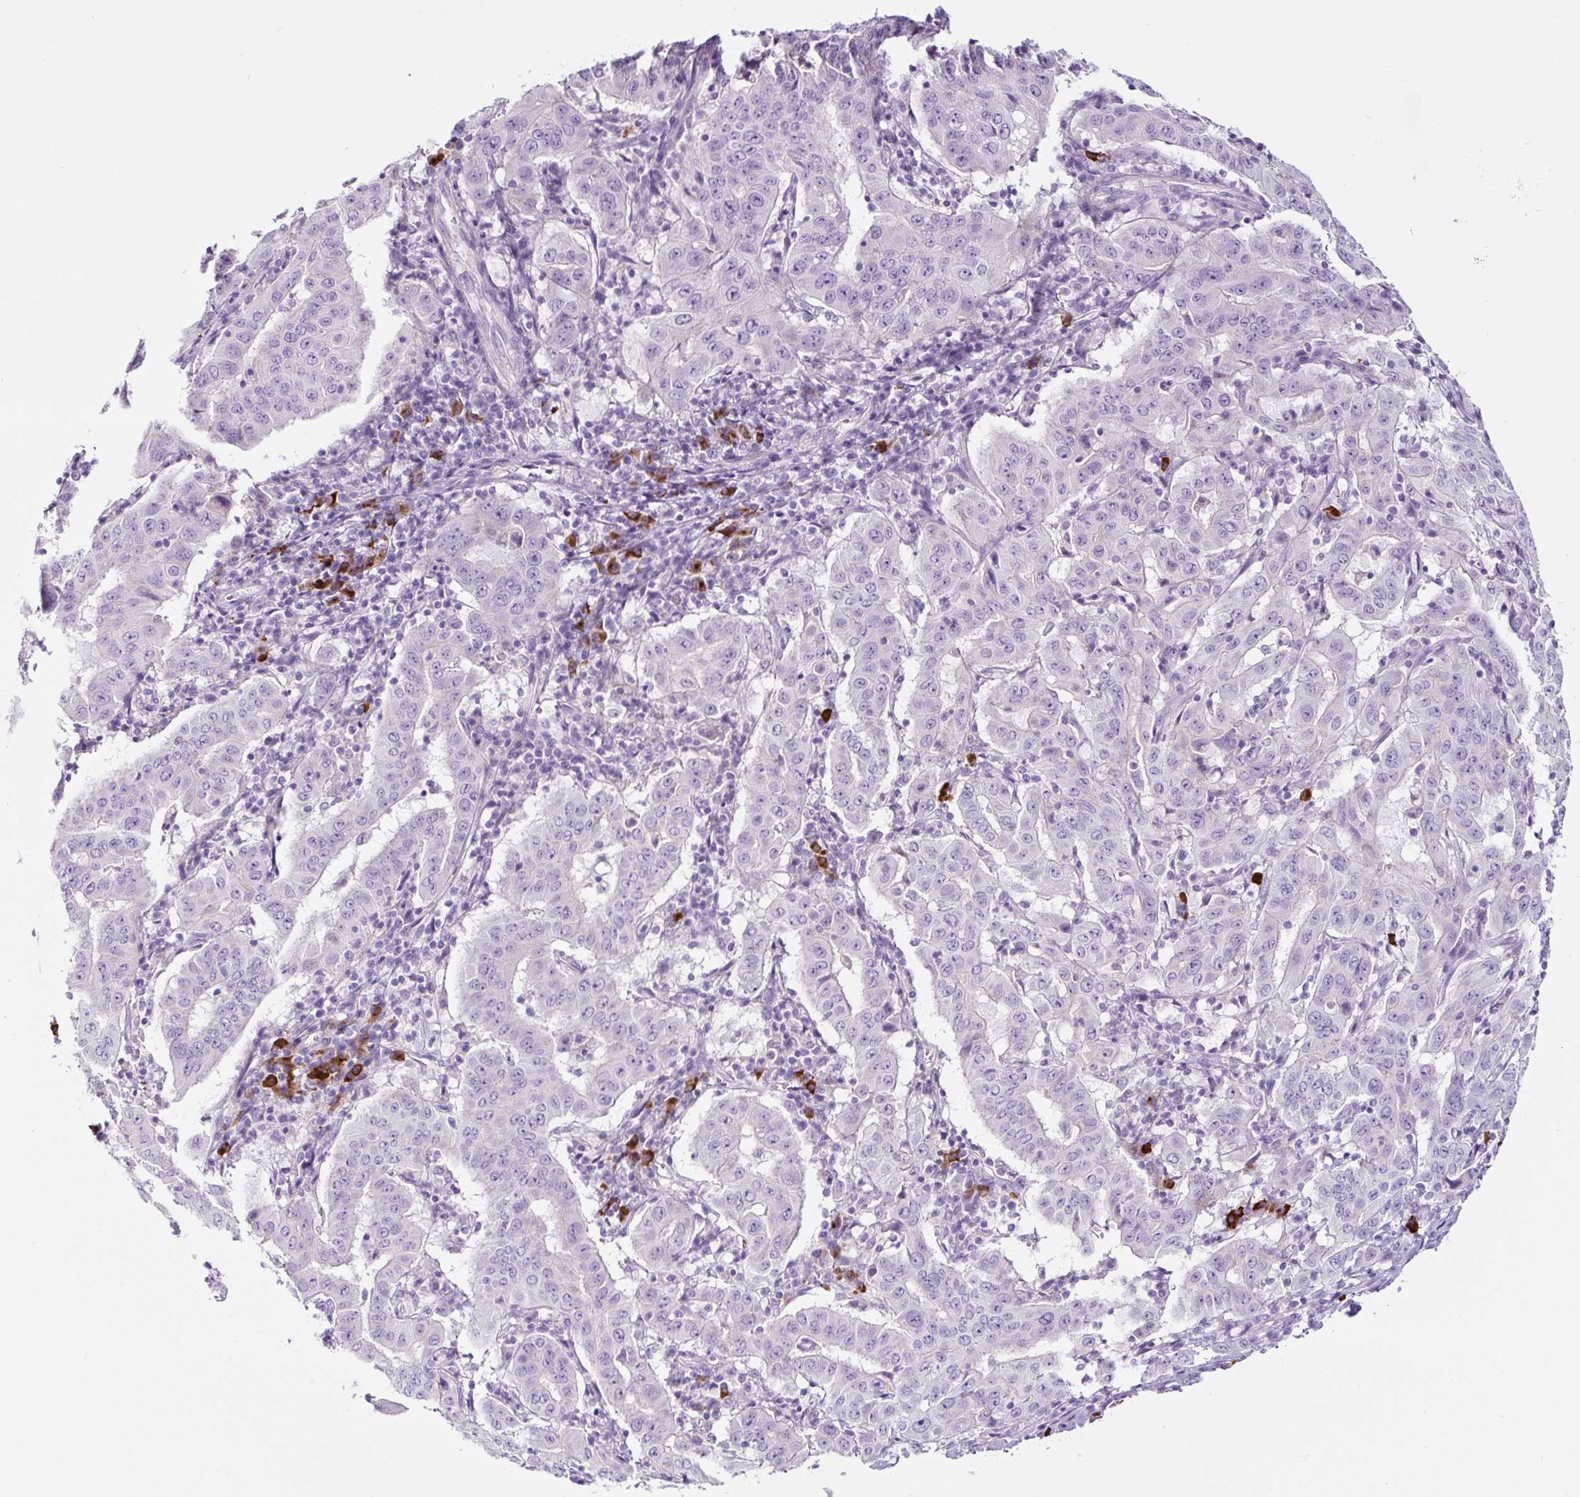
{"staining": {"intensity": "negative", "quantity": "none", "location": "none"}, "tissue": "pancreatic cancer", "cell_type": "Tumor cells", "image_type": "cancer", "snomed": [{"axis": "morphology", "description": "Adenocarcinoma, NOS"}, {"axis": "topography", "description": "Pancreas"}], "caption": "DAB (3,3'-diaminobenzidine) immunohistochemical staining of human pancreatic adenocarcinoma demonstrates no significant staining in tumor cells.", "gene": "RNF212B", "patient": {"sex": "male", "age": 63}}